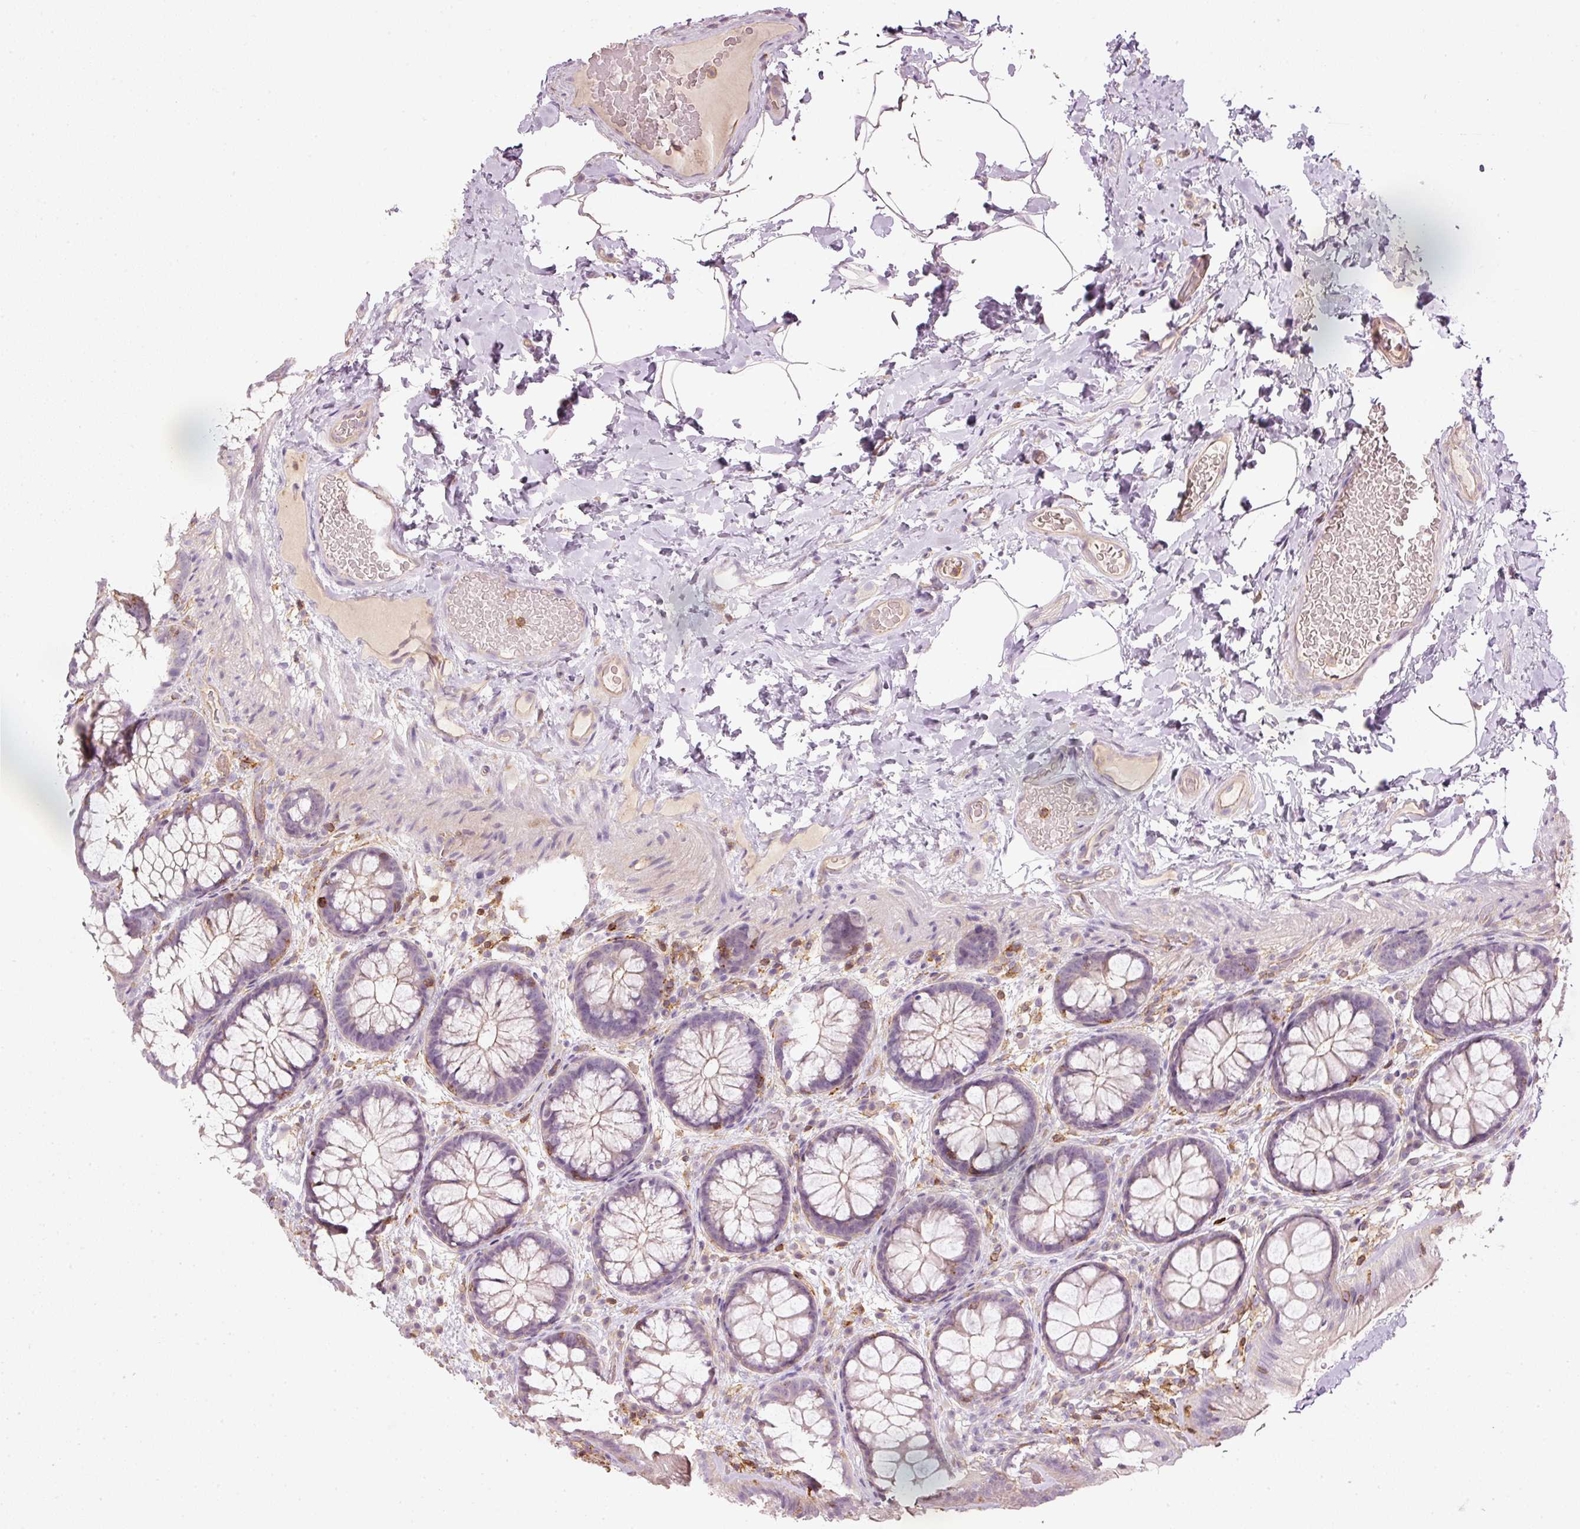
{"staining": {"intensity": "weak", "quantity": "<25%", "location": "cytoplasmic/membranous"}, "tissue": "colon", "cell_type": "Endothelial cells", "image_type": "normal", "snomed": [{"axis": "morphology", "description": "Normal tissue, NOS"}, {"axis": "topography", "description": "Colon"}], "caption": "This is a photomicrograph of IHC staining of normal colon, which shows no positivity in endothelial cells.", "gene": "SIPA1", "patient": {"sex": "male", "age": 46}}